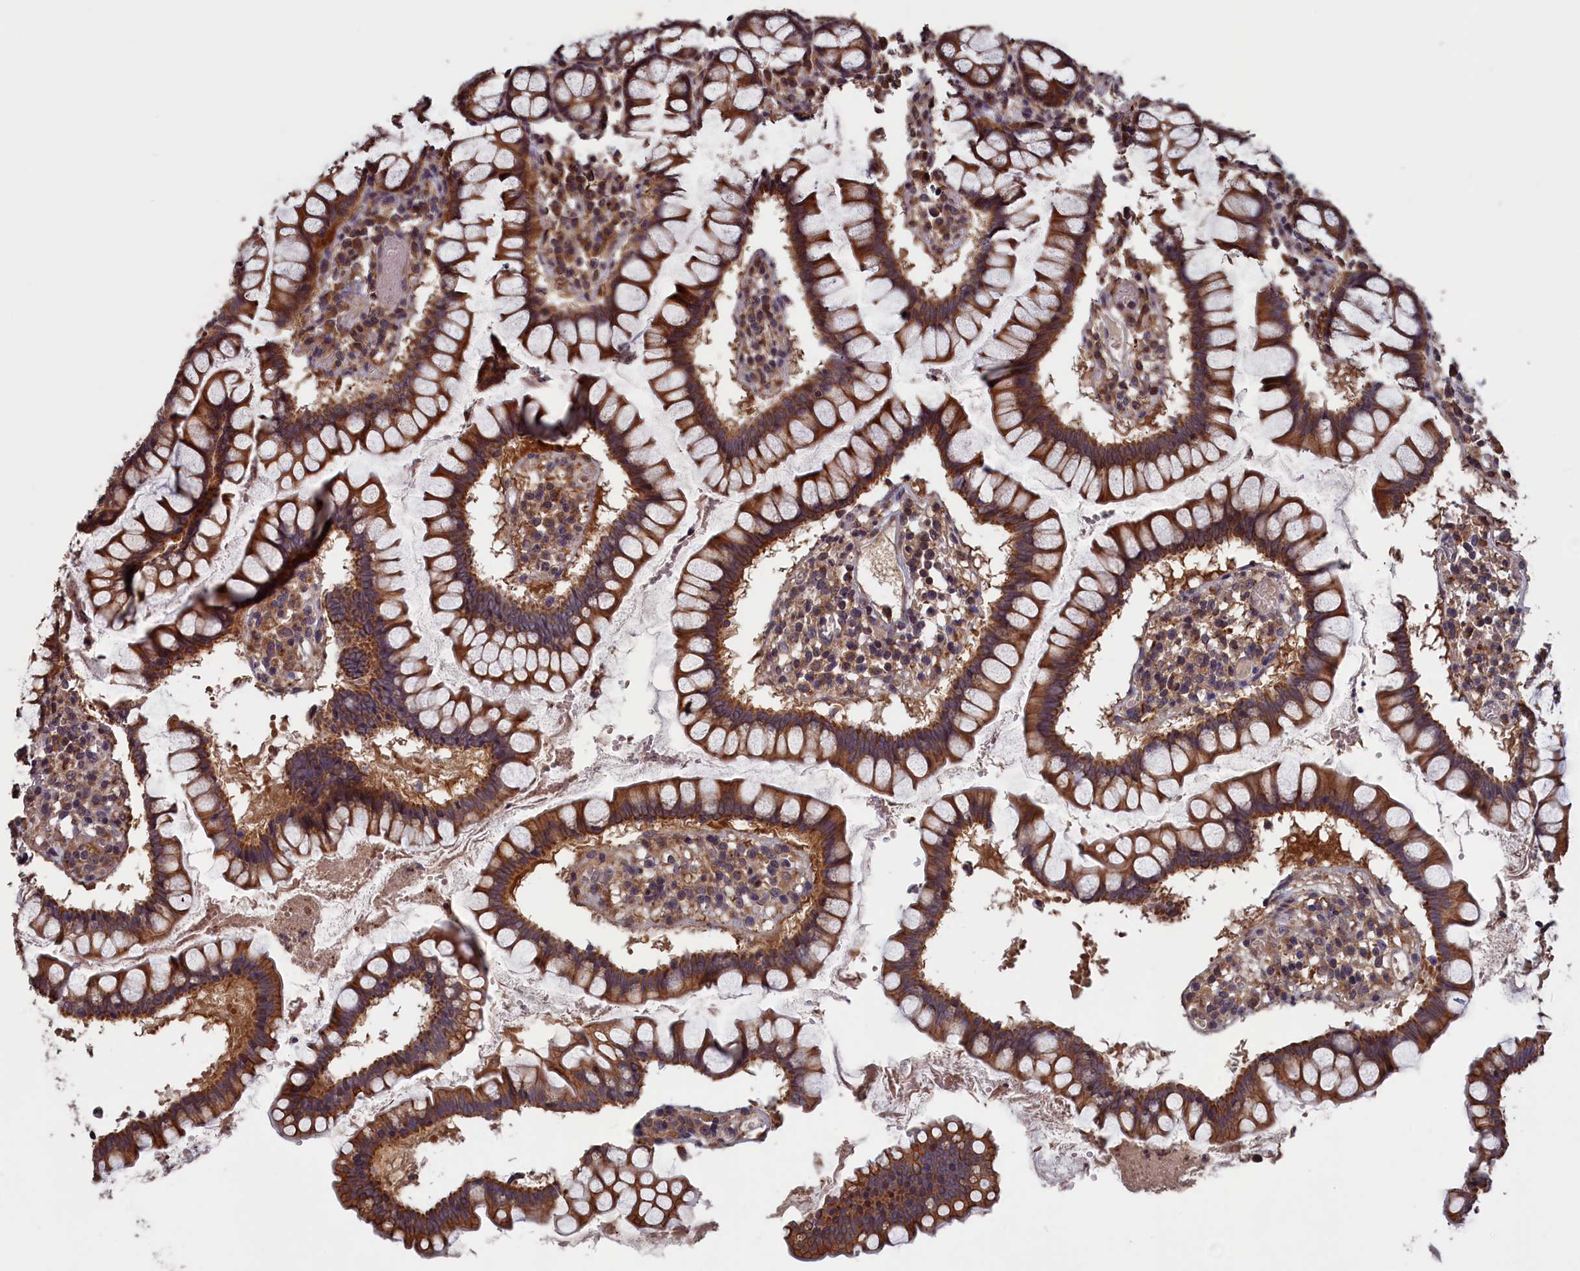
{"staining": {"intensity": "weak", "quantity": ">75%", "location": "cytoplasmic/membranous,nuclear"}, "tissue": "colon", "cell_type": "Endothelial cells", "image_type": "normal", "snomed": [{"axis": "morphology", "description": "Normal tissue, NOS"}, {"axis": "morphology", "description": "Adenocarcinoma, NOS"}, {"axis": "topography", "description": "Colon"}], "caption": "Protein staining shows weak cytoplasmic/membranous,nuclear expression in about >75% of endothelial cells in normal colon.", "gene": "CACTIN", "patient": {"sex": "female", "age": 55}}